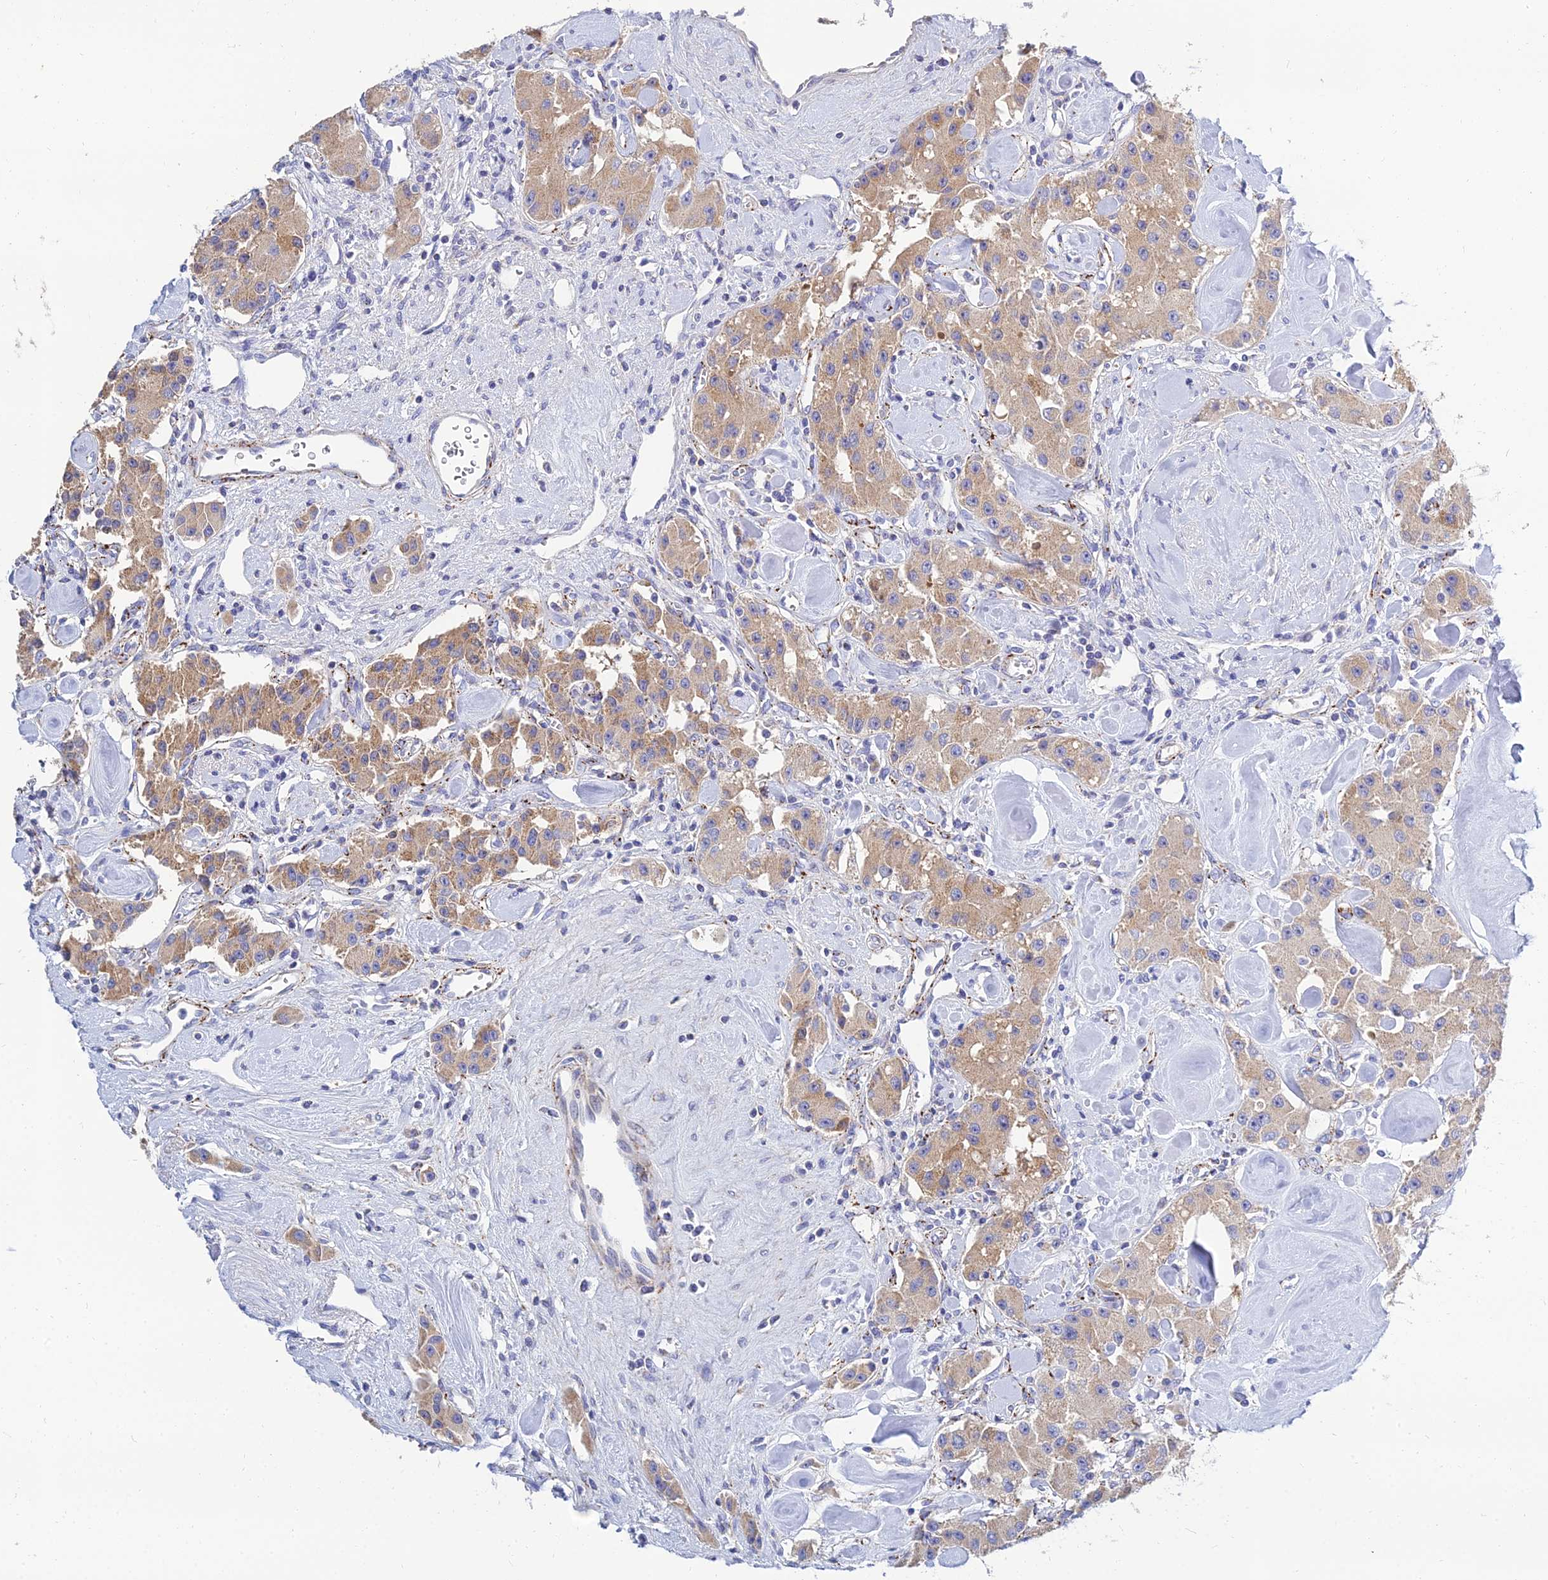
{"staining": {"intensity": "weak", "quantity": "25%-75%", "location": "cytoplasmic/membranous"}, "tissue": "carcinoid", "cell_type": "Tumor cells", "image_type": "cancer", "snomed": [{"axis": "morphology", "description": "Carcinoid, malignant, NOS"}, {"axis": "topography", "description": "Pancreas"}], "caption": "Human carcinoid stained with a protein marker displays weak staining in tumor cells.", "gene": "NPY", "patient": {"sex": "male", "age": 41}}